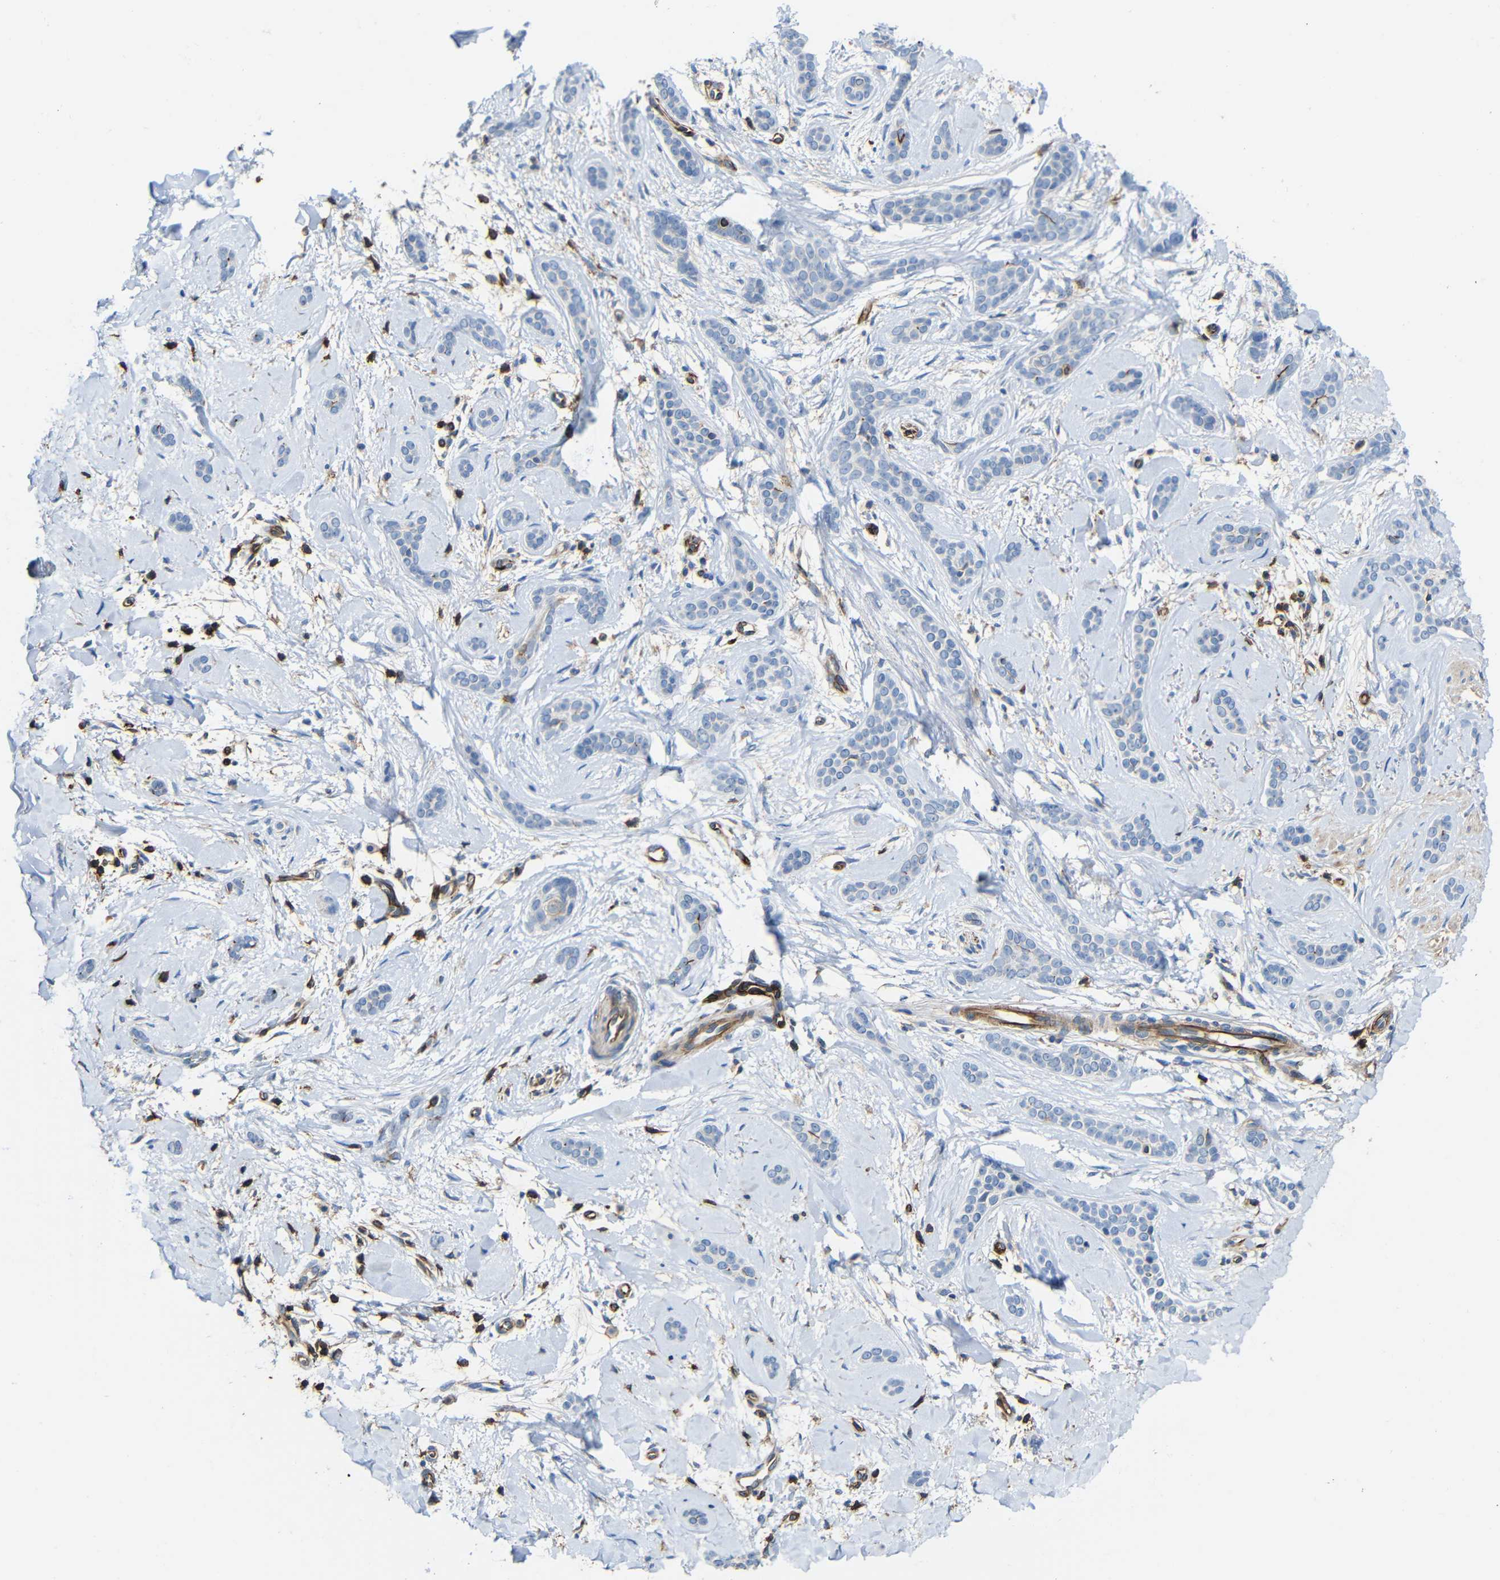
{"staining": {"intensity": "negative", "quantity": "none", "location": "none"}, "tissue": "skin cancer", "cell_type": "Tumor cells", "image_type": "cancer", "snomed": [{"axis": "morphology", "description": "Basal cell carcinoma"}, {"axis": "morphology", "description": "Adnexal tumor, benign"}, {"axis": "topography", "description": "Skin"}], "caption": "This is an immunohistochemistry (IHC) histopathology image of skin cancer. There is no positivity in tumor cells.", "gene": "IGSF10", "patient": {"sex": "female", "age": 42}}